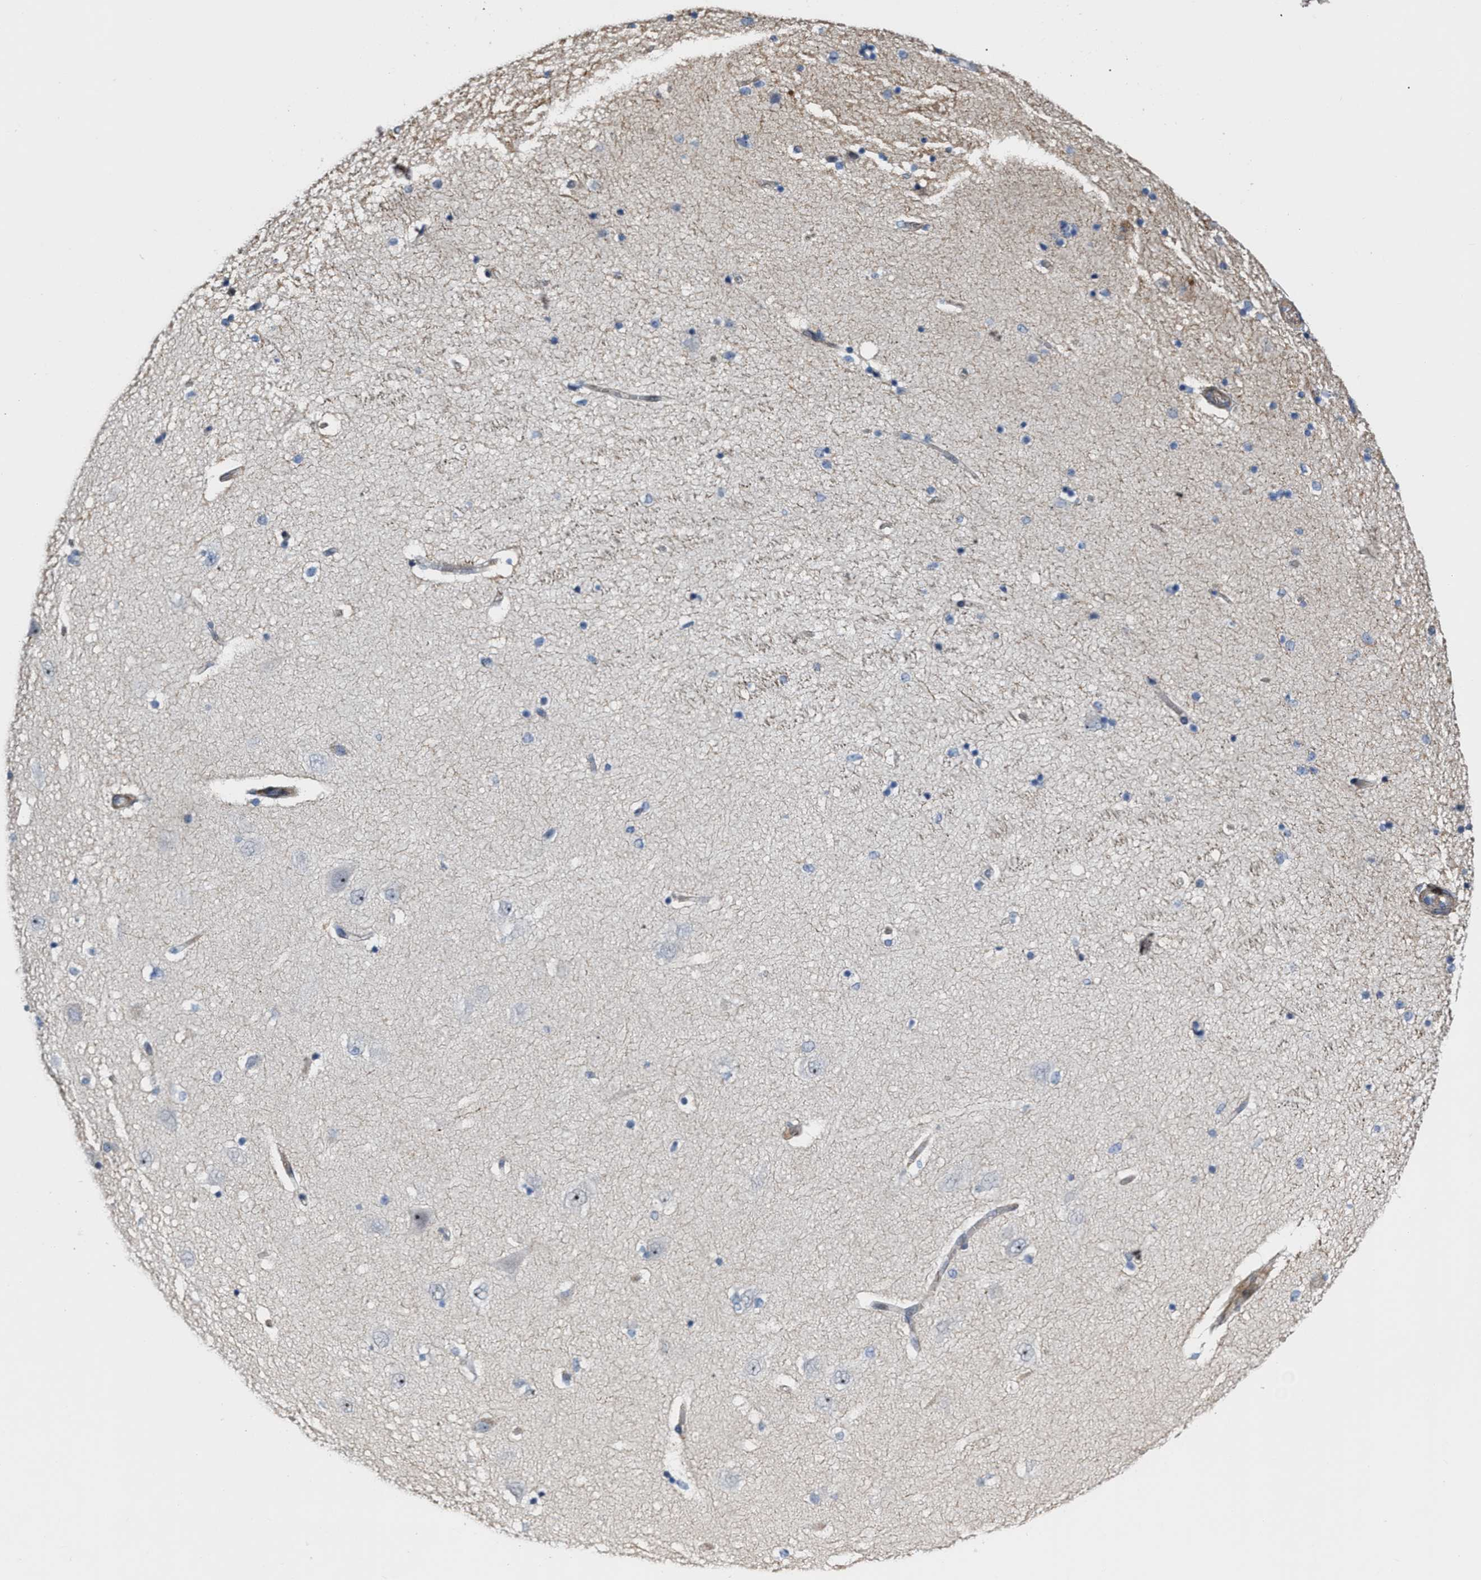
{"staining": {"intensity": "negative", "quantity": "none", "location": "none"}, "tissue": "hippocampus", "cell_type": "Glial cells", "image_type": "normal", "snomed": [{"axis": "morphology", "description": "Normal tissue, NOS"}, {"axis": "topography", "description": "Hippocampus"}], "caption": "This is a image of immunohistochemistry staining of unremarkable hippocampus, which shows no expression in glial cells.", "gene": "POLR1F", "patient": {"sex": "female", "age": 54}}